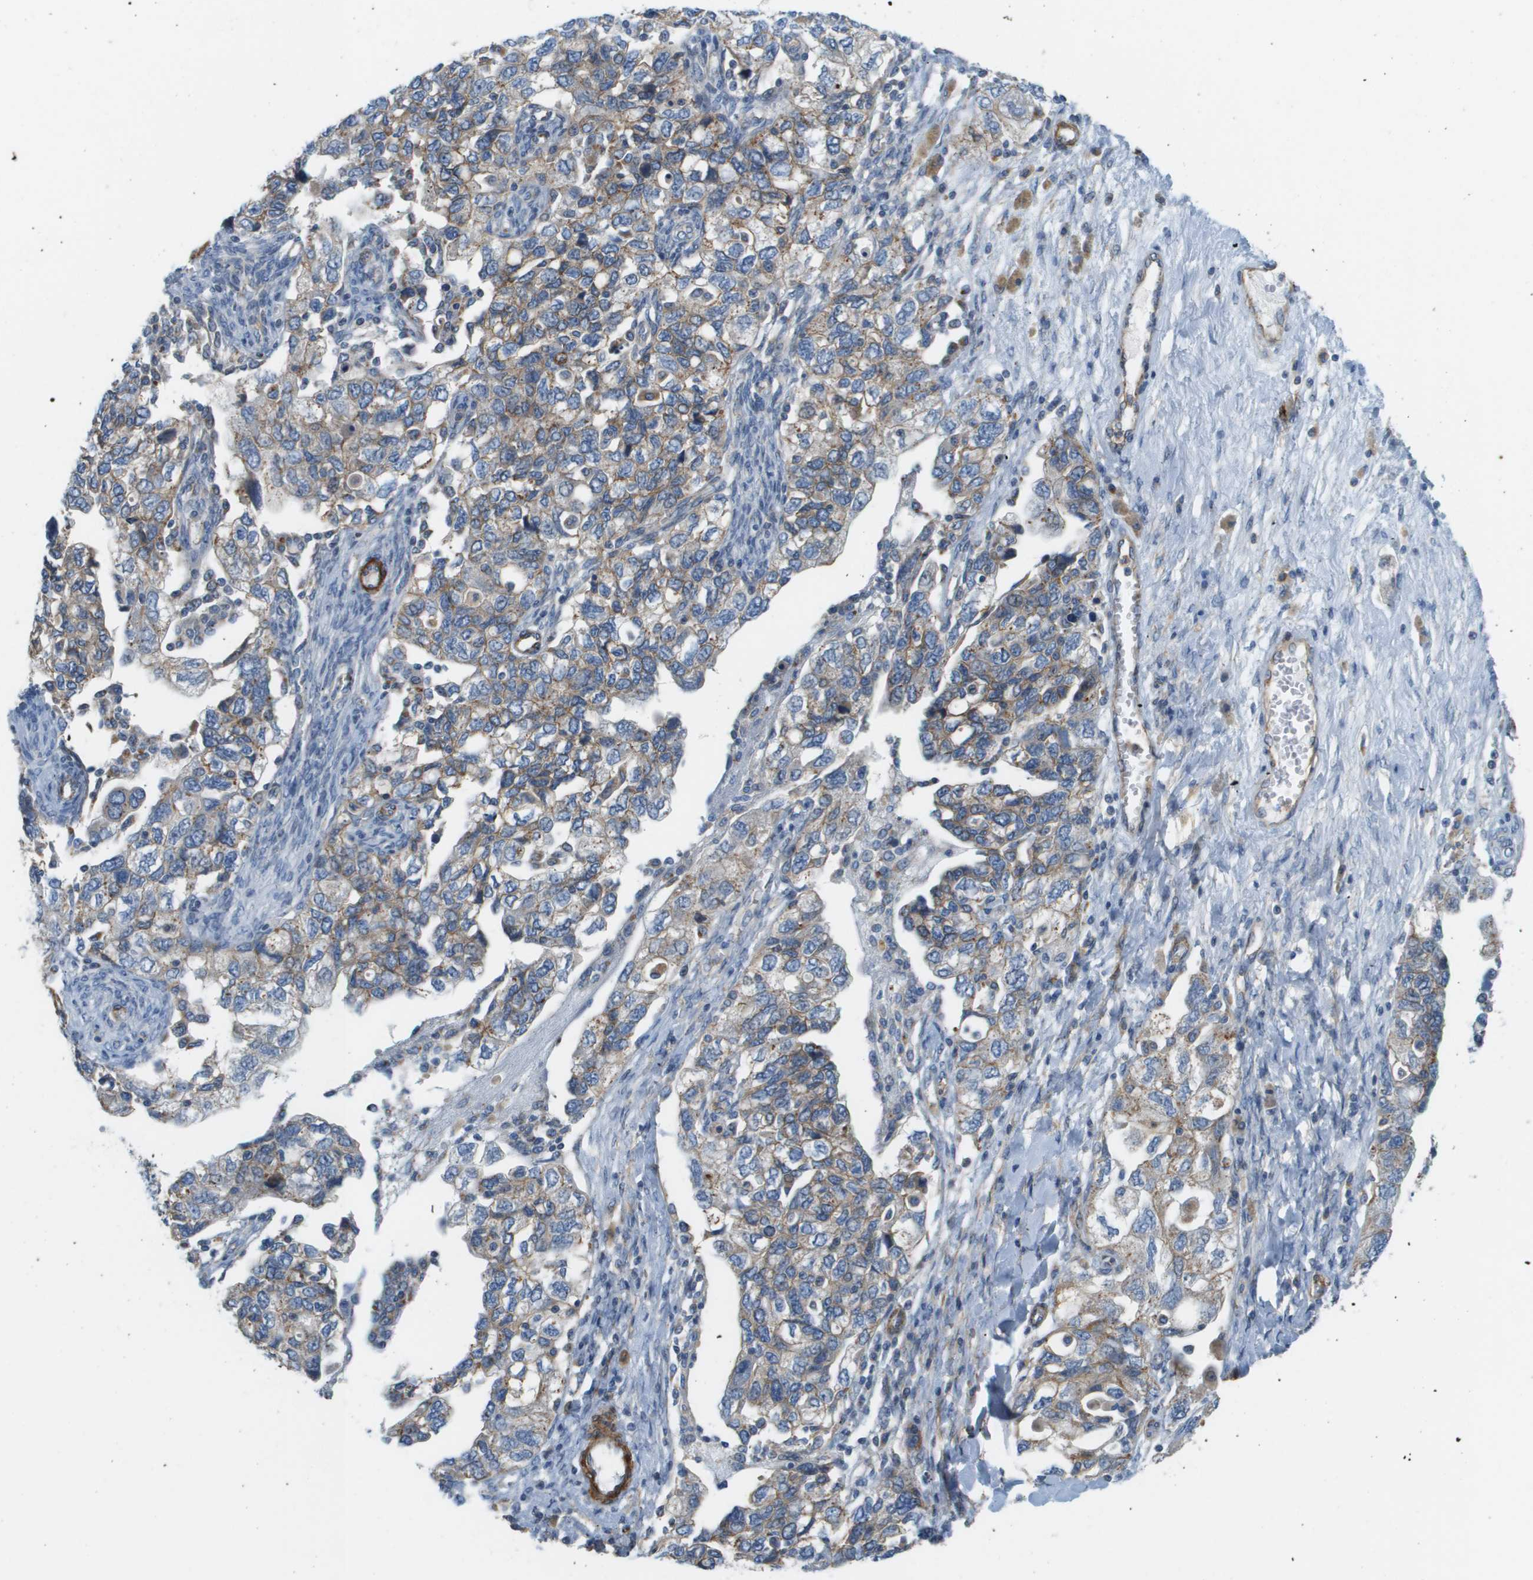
{"staining": {"intensity": "weak", "quantity": ">75%", "location": "cytoplasmic/membranous"}, "tissue": "ovarian cancer", "cell_type": "Tumor cells", "image_type": "cancer", "snomed": [{"axis": "morphology", "description": "Carcinoma, NOS"}, {"axis": "morphology", "description": "Cystadenocarcinoma, serous, NOS"}, {"axis": "topography", "description": "Ovary"}], "caption": "Carcinoma (ovarian) stained for a protein reveals weak cytoplasmic/membranous positivity in tumor cells. (brown staining indicates protein expression, while blue staining denotes nuclei).", "gene": "MYH11", "patient": {"sex": "female", "age": 69}}